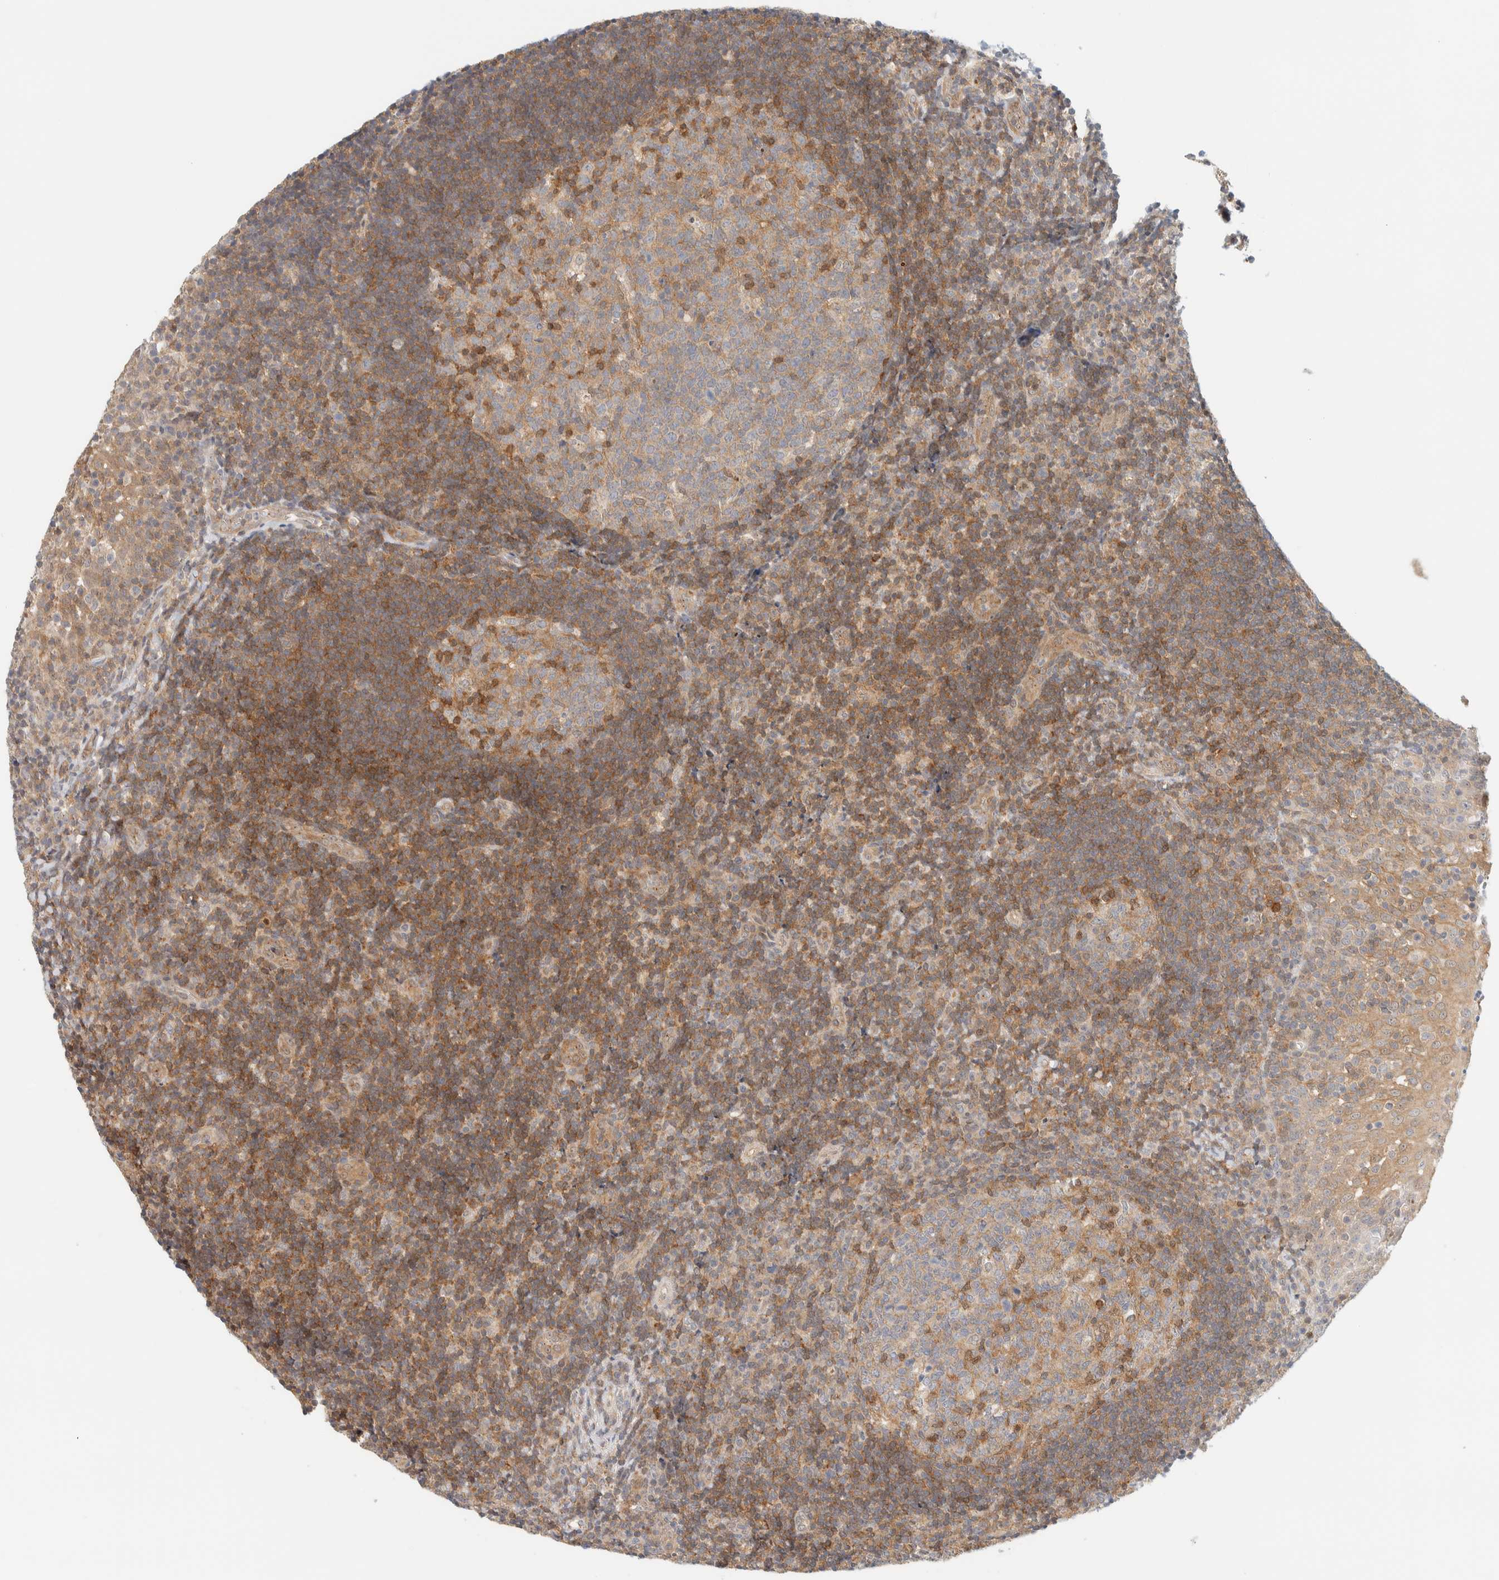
{"staining": {"intensity": "moderate", "quantity": ">75%", "location": "cytoplasmic/membranous"}, "tissue": "tonsil", "cell_type": "Germinal center cells", "image_type": "normal", "snomed": [{"axis": "morphology", "description": "Normal tissue, NOS"}, {"axis": "topography", "description": "Tonsil"}], "caption": "Moderate cytoplasmic/membranous positivity for a protein is appreciated in about >75% of germinal center cells of unremarkable tonsil using immunohistochemistry.", "gene": "PCYT2", "patient": {"sex": "female", "age": 40}}